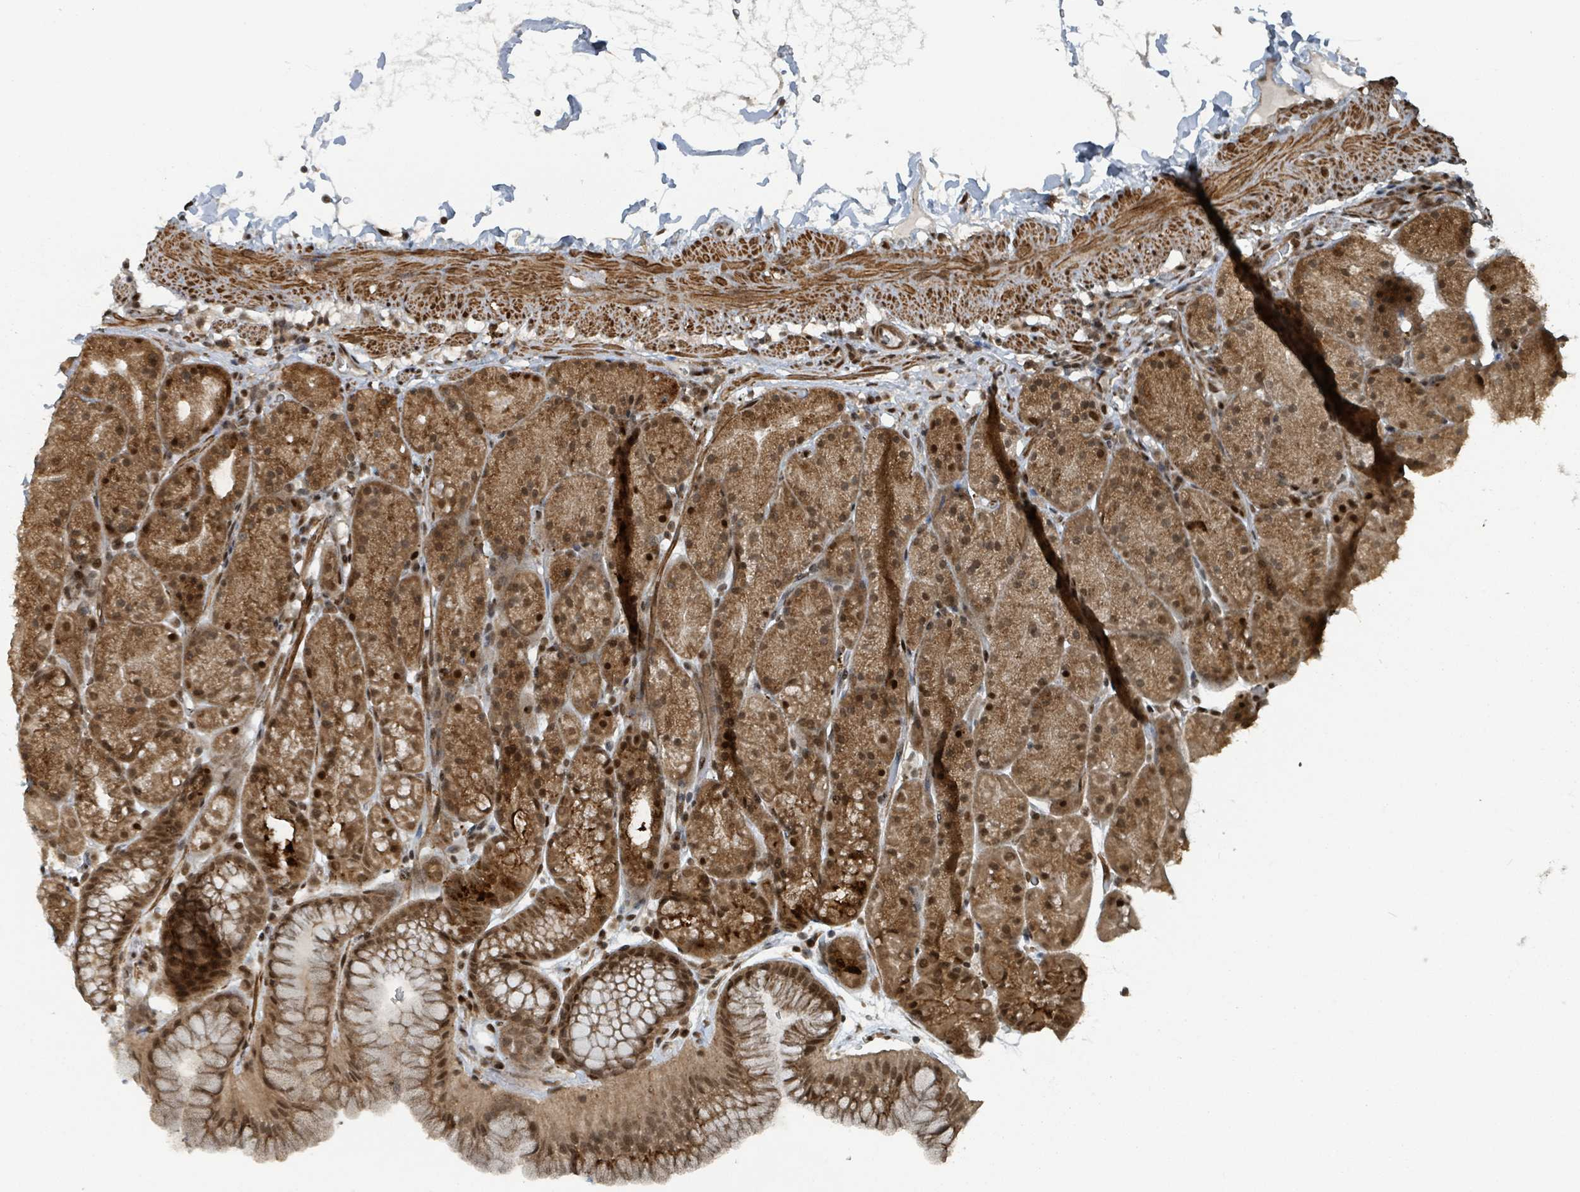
{"staining": {"intensity": "strong", "quantity": ">75%", "location": "cytoplasmic/membranous,nuclear"}, "tissue": "stomach", "cell_type": "Glandular cells", "image_type": "normal", "snomed": [{"axis": "morphology", "description": "Normal tissue, NOS"}, {"axis": "topography", "description": "Stomach, upper"}, {"axis": "topography", "description": "Stomach, lower"}], "caption": "A histopathology image of human stomach stained for a protein demonstrates strong cytoplasmic/membranous,nuclear brown staining in glandular cells. The staining is performed using DAB brown chromogen to label protein expression. The nuclei are counter-stained blue using hematoxylin.", "gene": "PHIP", "patient": {"sex": "male", "age": 67}}